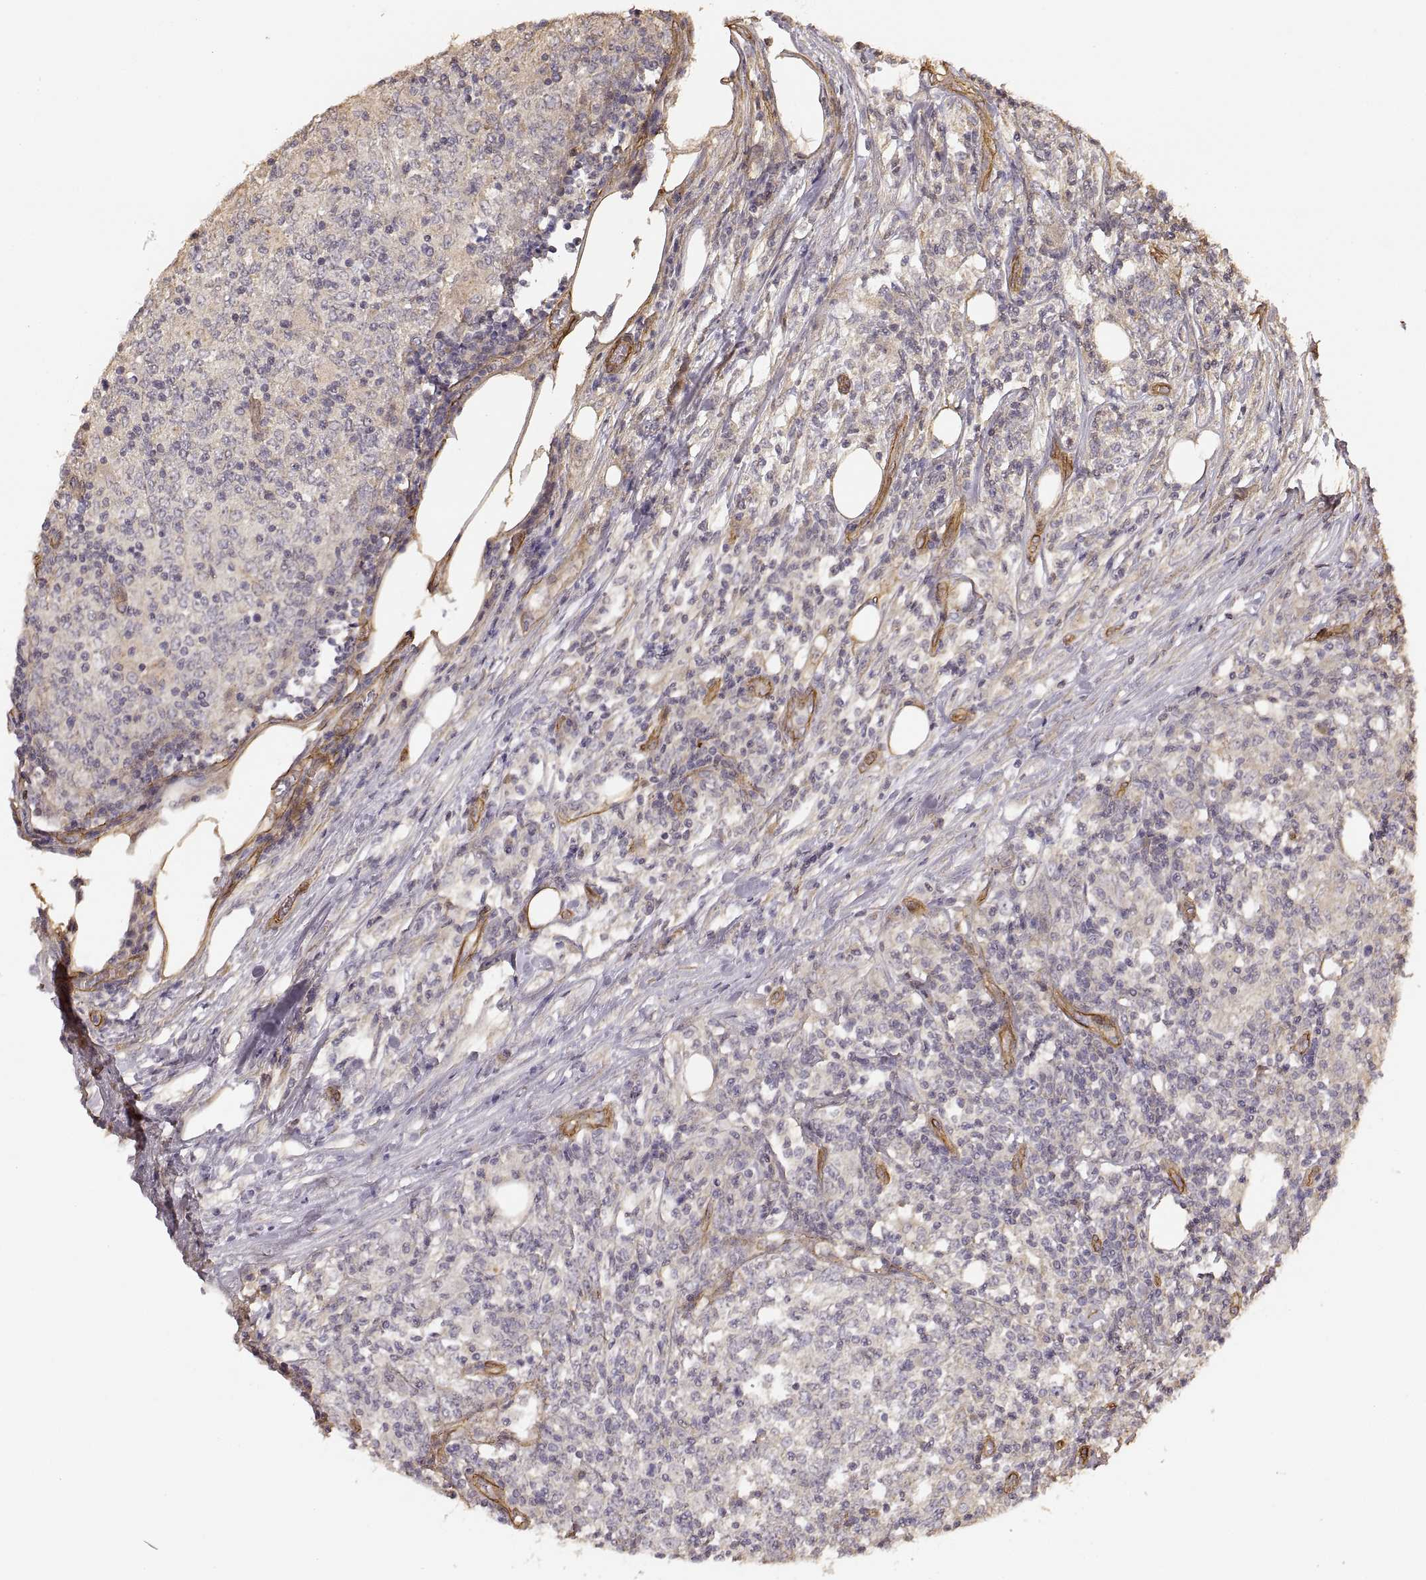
{"staining": {"intensity": "negative", "quantity": "none", "location": "none"}, "tissue": "lymphoma", "cell_type": "Tumor cells", "image_type": "cancer", "snomed": [{"axis": "morphology", "description": "Malignant lymphoma, non-Hodgkin's type, High grade"}, {"axis": "topography", "description": "Lymph node"}], "caption": "Immunohistochemistry histopathology image of neoplastic tissue: malignant lymphoma, non-Hodgkin's type (high-grade) stained with DAB shows no significant protein expression in tumor cells.", "gene": "LAMA4", "patient": {"sex": "female", "age": 84}}